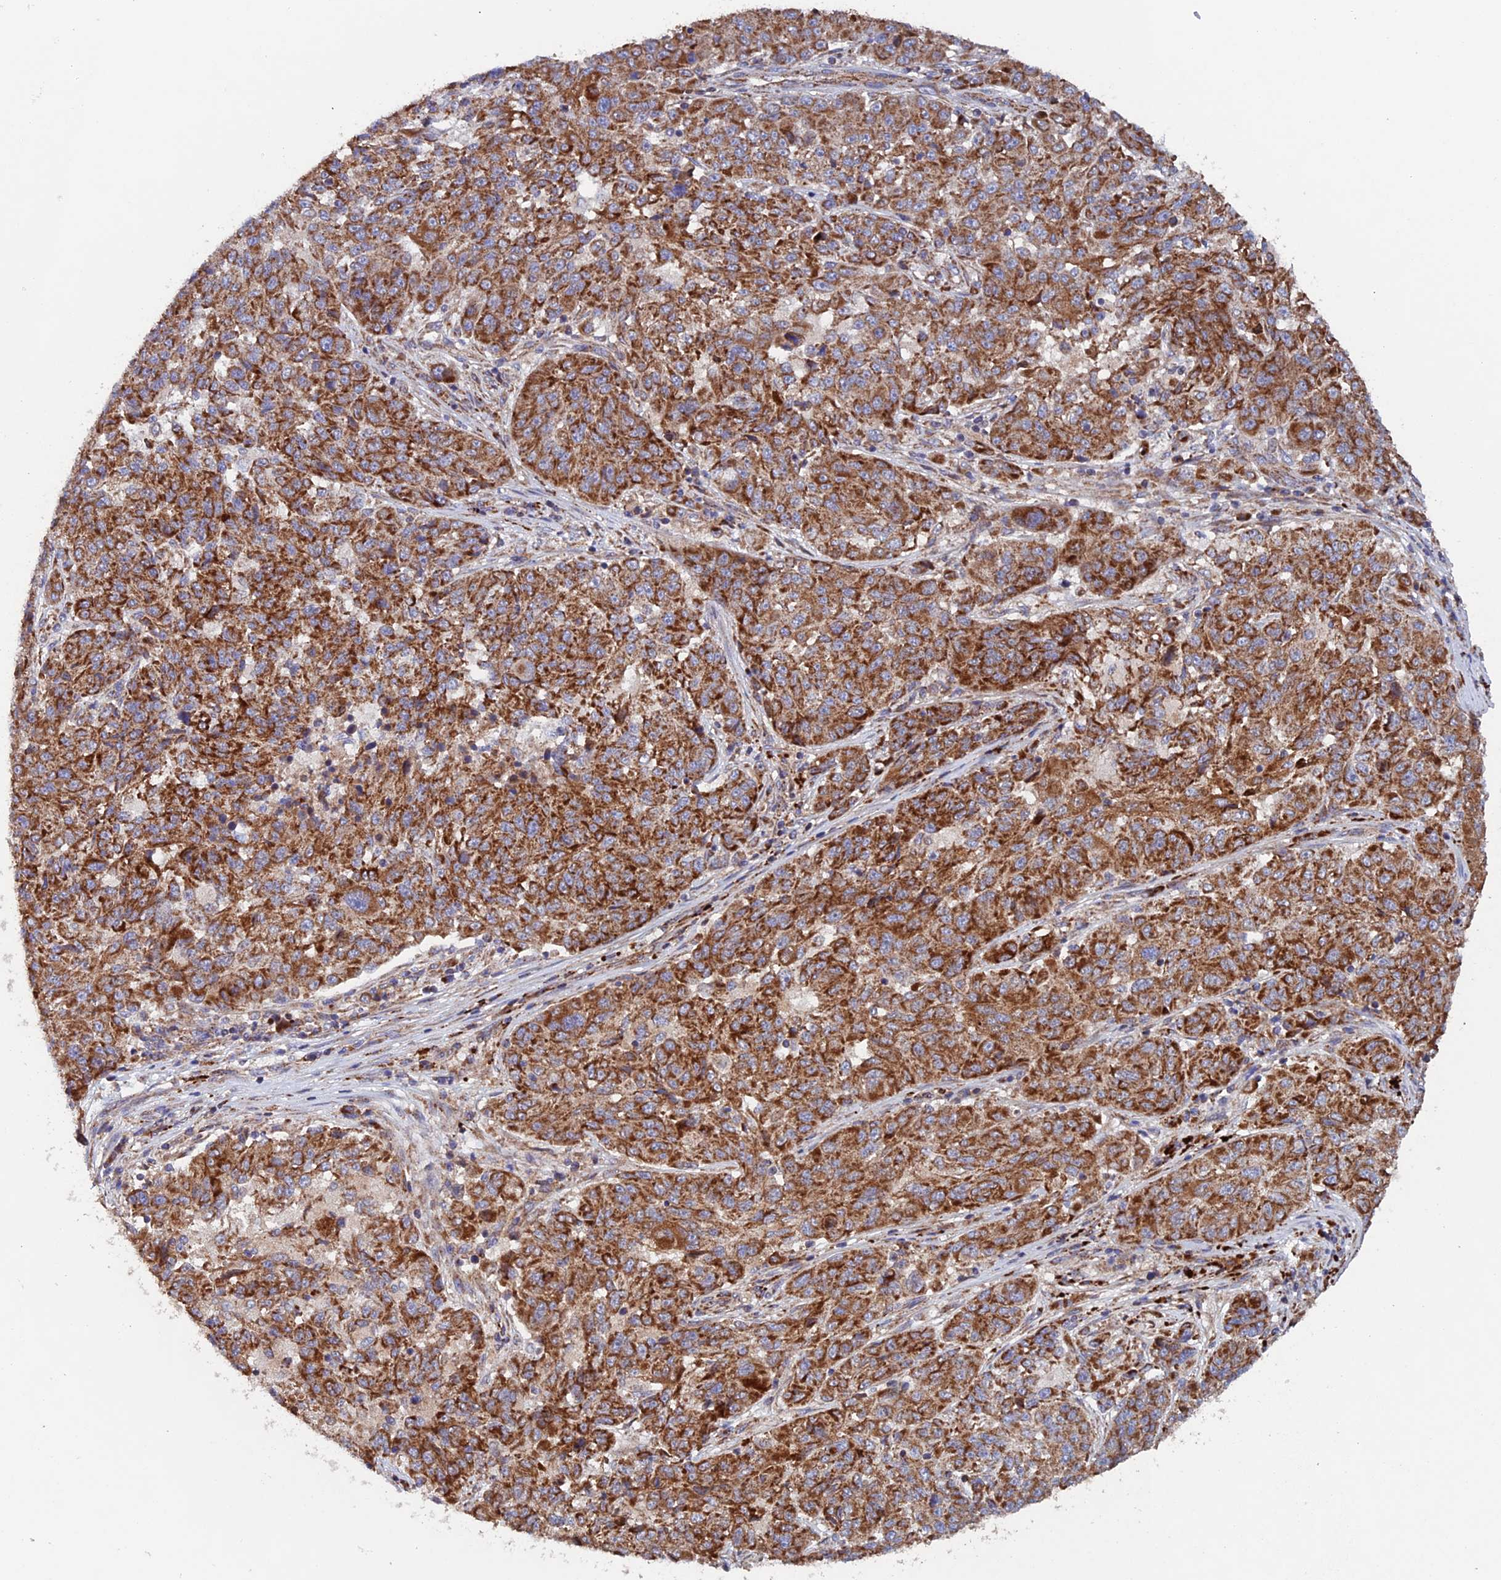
{"staining": {"intensity": "strong", "quantity": ">75%", "location": "cytoplasmic/membranous"}, "tissue": "melanoma", "cell_type": "Tumor cells", "image_type": "cancer", "snomed": [{"axis": "morphology", "description": "Malignant melanoma, NOS"}, {"axis": "topography", "description": "Skin"}], "caption": "Approximately >75% of tumor cells in melanoma exhibit strong cytoplasmic/membranous protein staining as visualized by brown immunohistochemical staining.", "gene": "MRPL1", "patient": {"sex": "male", "age": 53}}